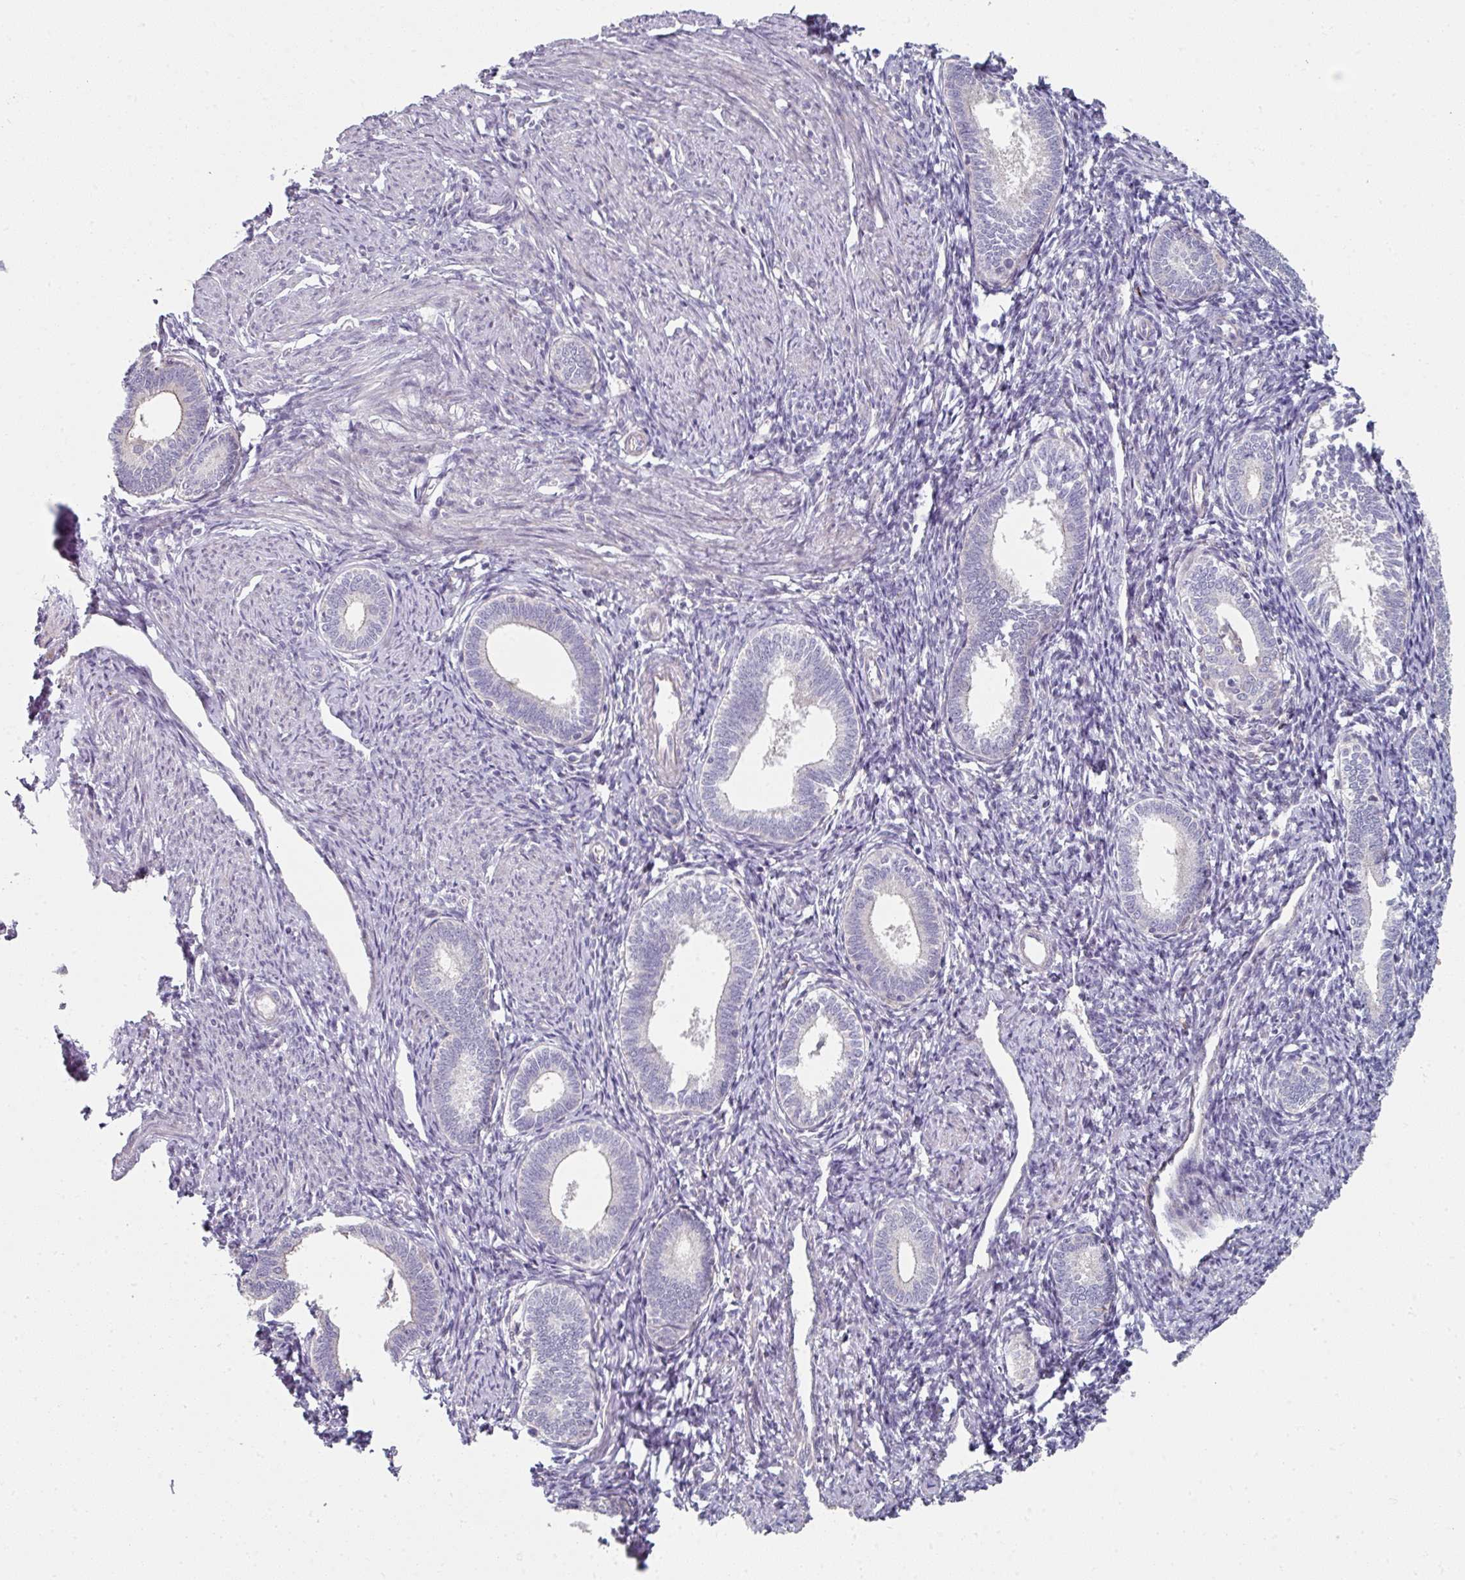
{"staining": {"intensity": "negative", "quantity": "none", "location": "none"}, "tissue": "endometrium", "cell_type": "Cells in endometrial stroma", "image_type": "normal", "snomed": [{"axis": "morphology", "description": "Normal tissue, NOS"}, {"axis": "topography", "description": "Endometrium"}], "caption": "This histopathology image is of benign endometrium stained with immunohistochemistry to label a protein in brown with the nuclei are counter-stained blue. There is no expression in cells in endometrial stroma. (DAB IHC with hematoxylin counter stain).", "gene": "WSB2", "patient": {"sex": "female", "age": 41}}